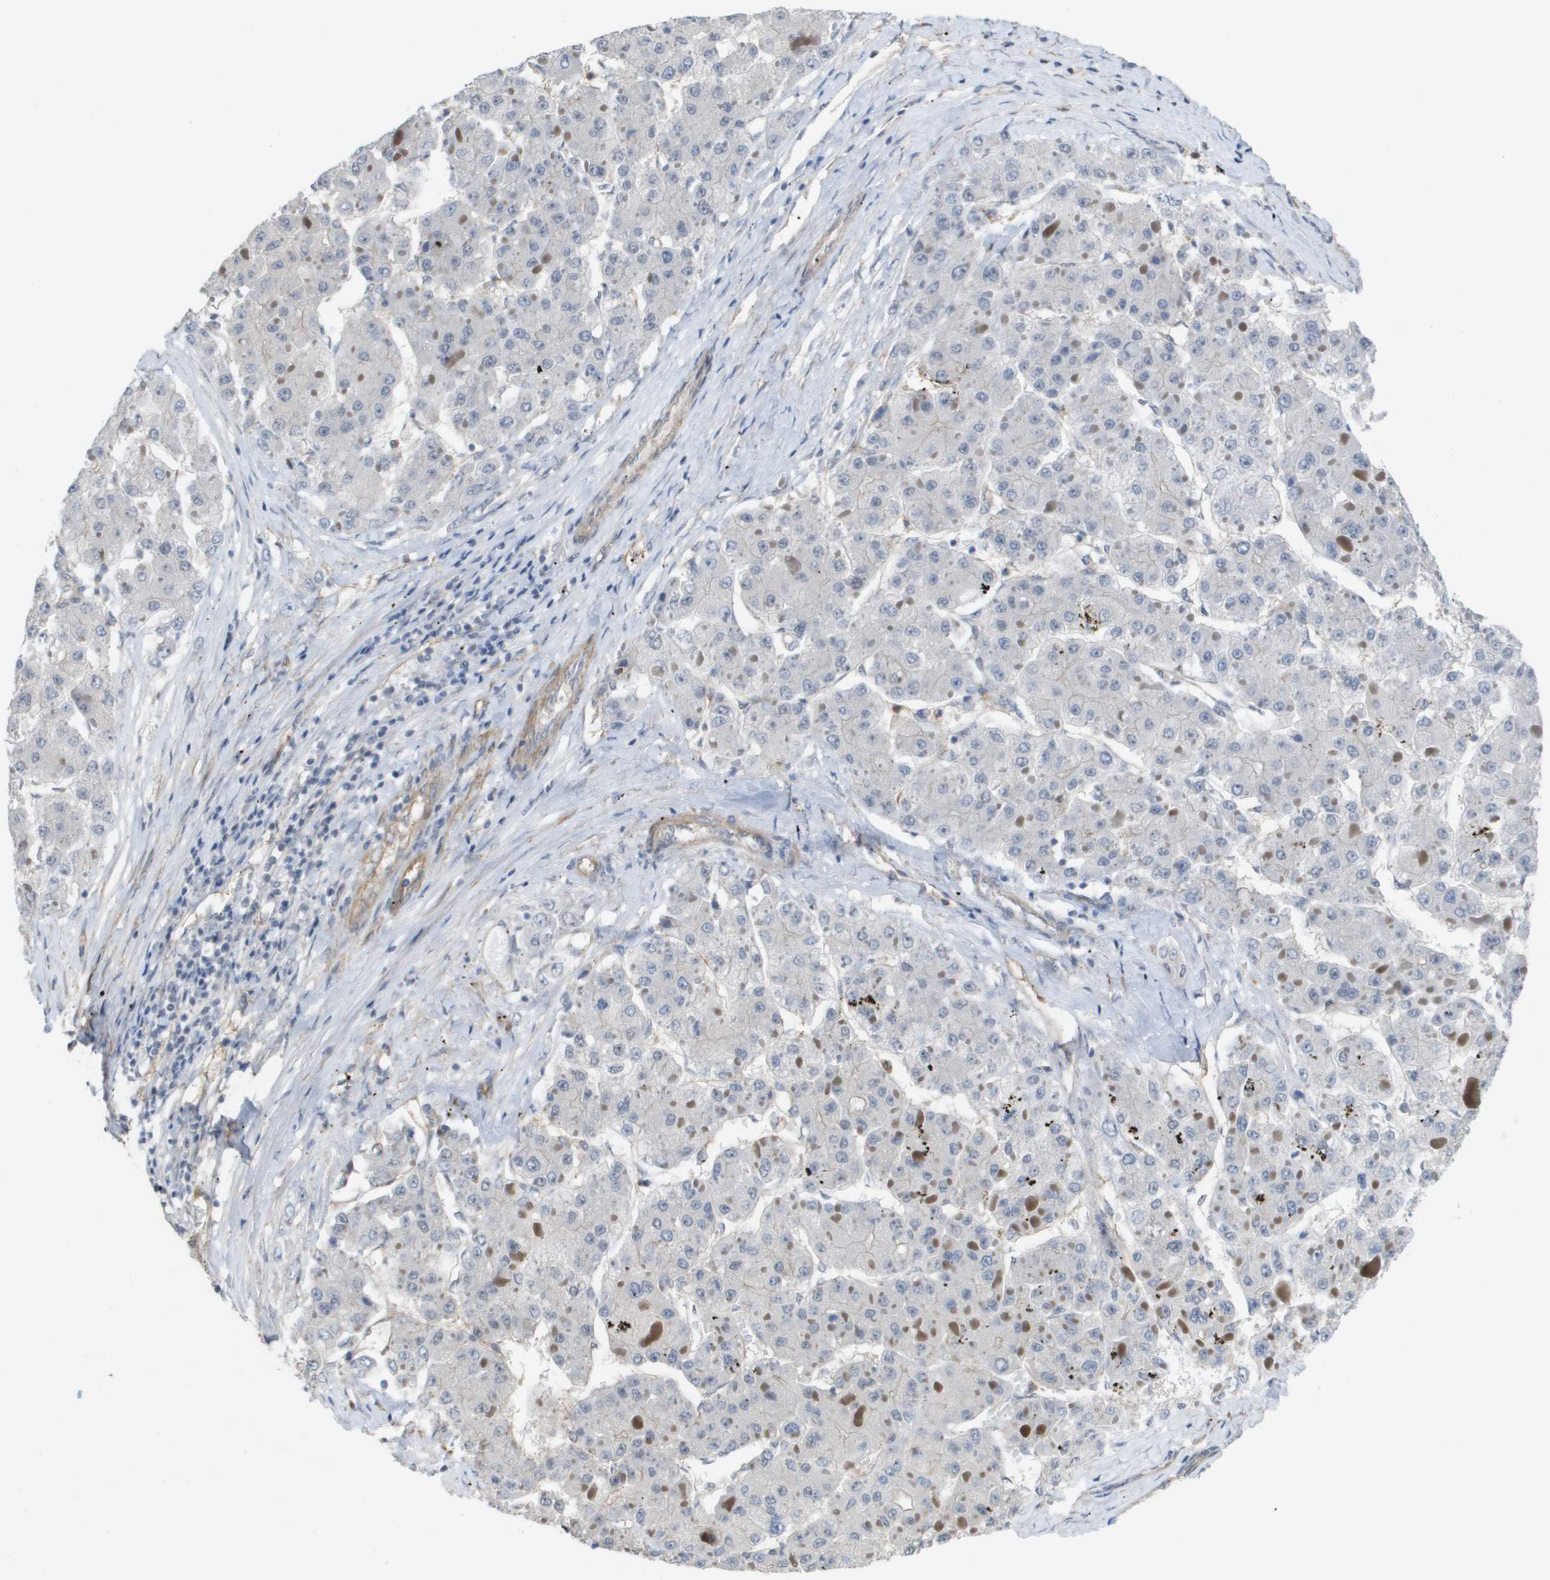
{"staining": {"intensity": "negative", "quantity": "none", "location": "none"}, "tissue": "liver cancer", "cell_type": "Tumor cells", "image_type": "cancer", "snomed": [{"axis": "morphology", "description": "Carcinoma, Hepatocellular, NOS"}, {"axis": "topography", "description": "Liver"}], "caption": "This is an IHC image of liver cancer (hepatocellular carcinoma). There is no positivity in tumor cells.", "gene": "RNF112", "patient": {"sex": "female", "age": 73}}